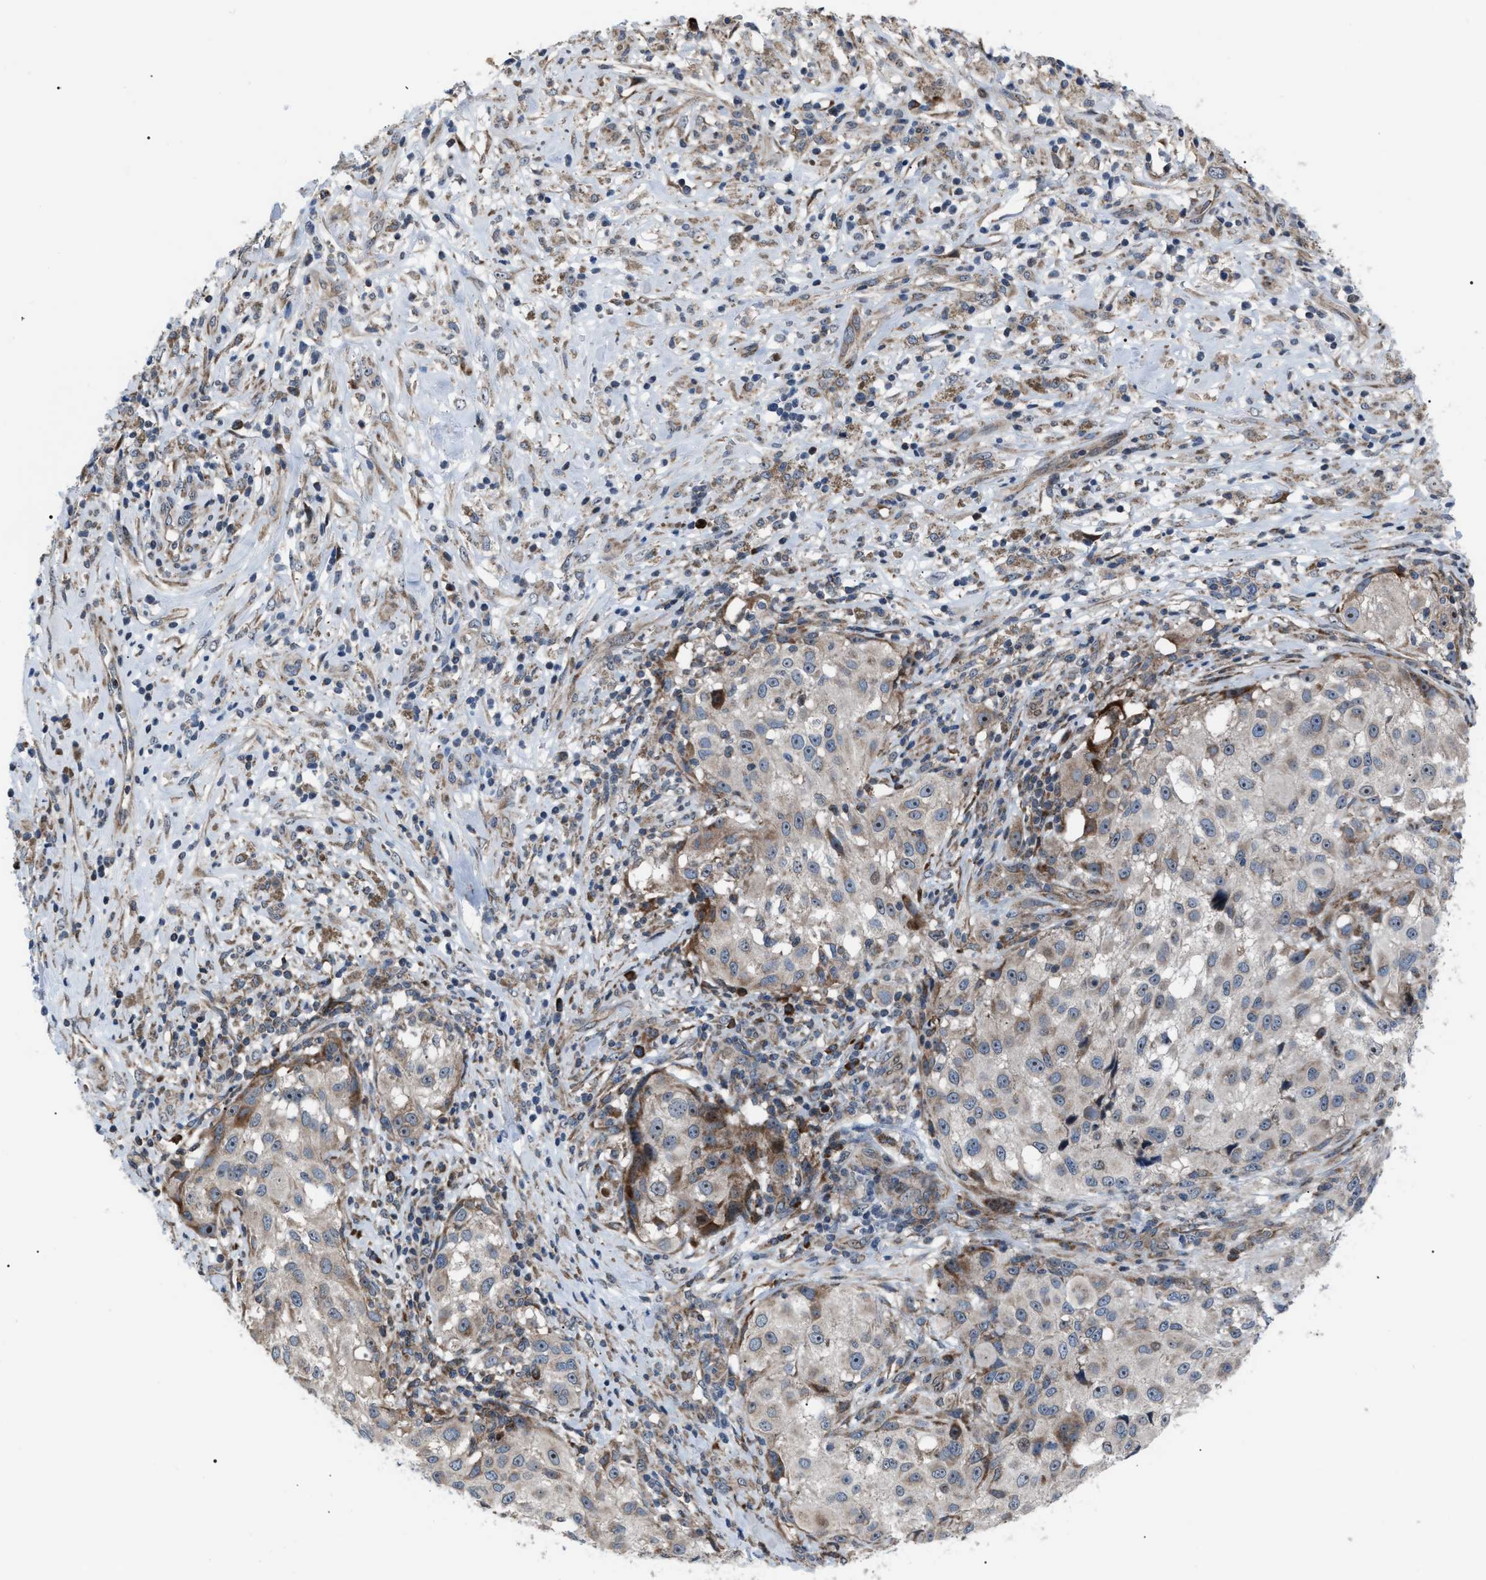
{"staining": {"intensity": "weak", "quantity": ">75%", "location": "cytoplasmic/membranous"}, "tissue": "melanoma", "cell_type": "Tumor cells", "image_type": "cancer", "snomed": [{"axis": "morphology", "description": "Necrosis, NOS"}, {"axis": "morphology", "description": "Malignant melanoma, NOS"}, {"axis": "topography", "description": "Skin"}], "caption": "Human malignant melanoma stained with a protein marker shows weak staining in tumor cells.", "gene": "AGO2", "patient": {"sex": "female", "age": 87}}